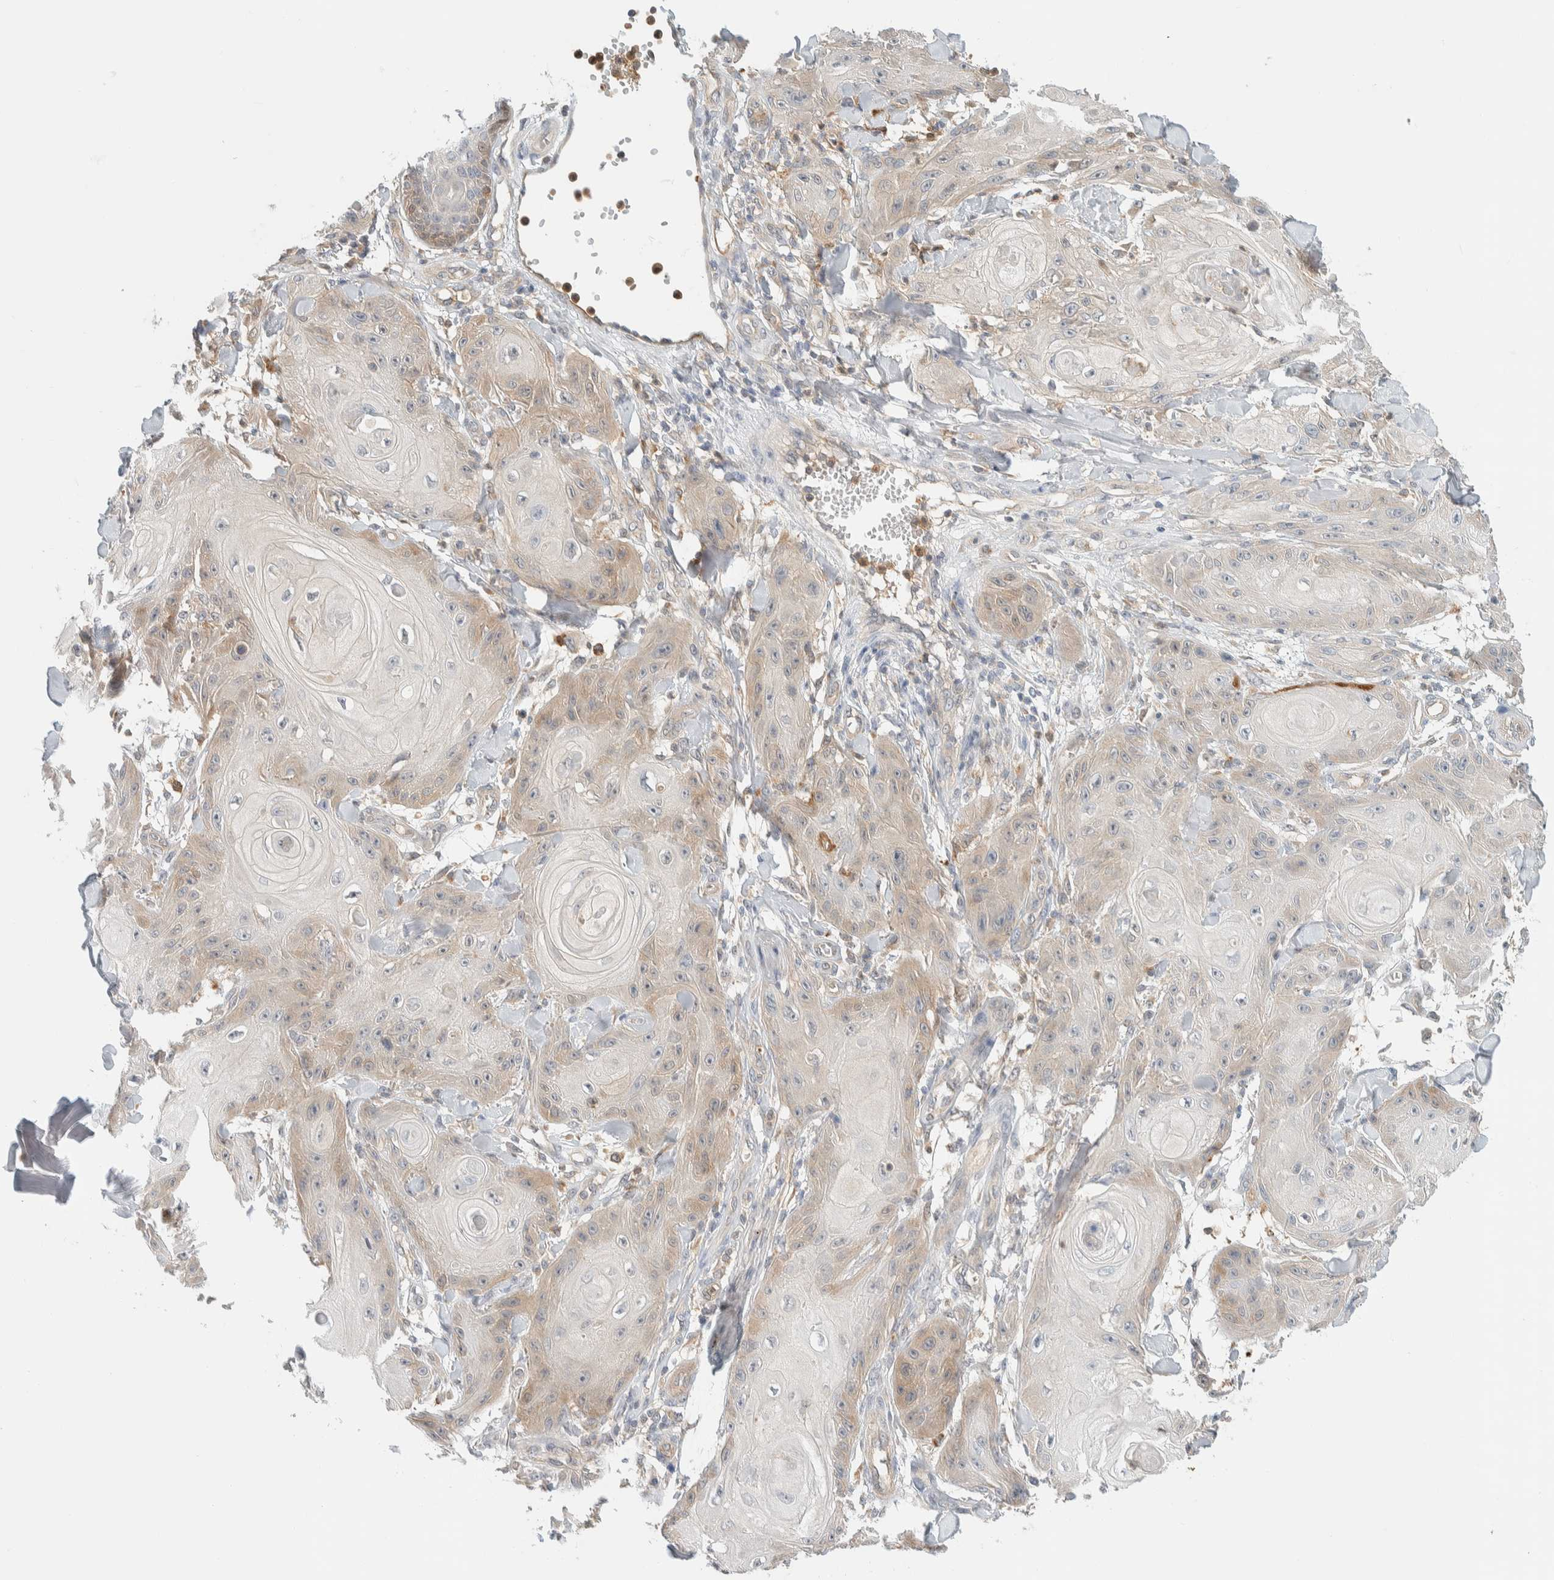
{"staining": {"intensity": "weak", "quantity": "<25%", "location": "cytoplasmic/membranous"}, "tissue": "skin cancer", "cell_type": "Tumor cells", "image_type": "cancer", "snomed": [{"axis": "morphology", "description": "Squamous cell carcinoma, NOS"}, {"axis": "topography", "description": "Skin"}], "caption": "A high-resolution photomicrograph shows IHC staining of squamous cell carcinoma (skin), which displays no significant expression in tumor cells.", "gene": "GCLM", "patient": {"sex": "male", "age": 74}}